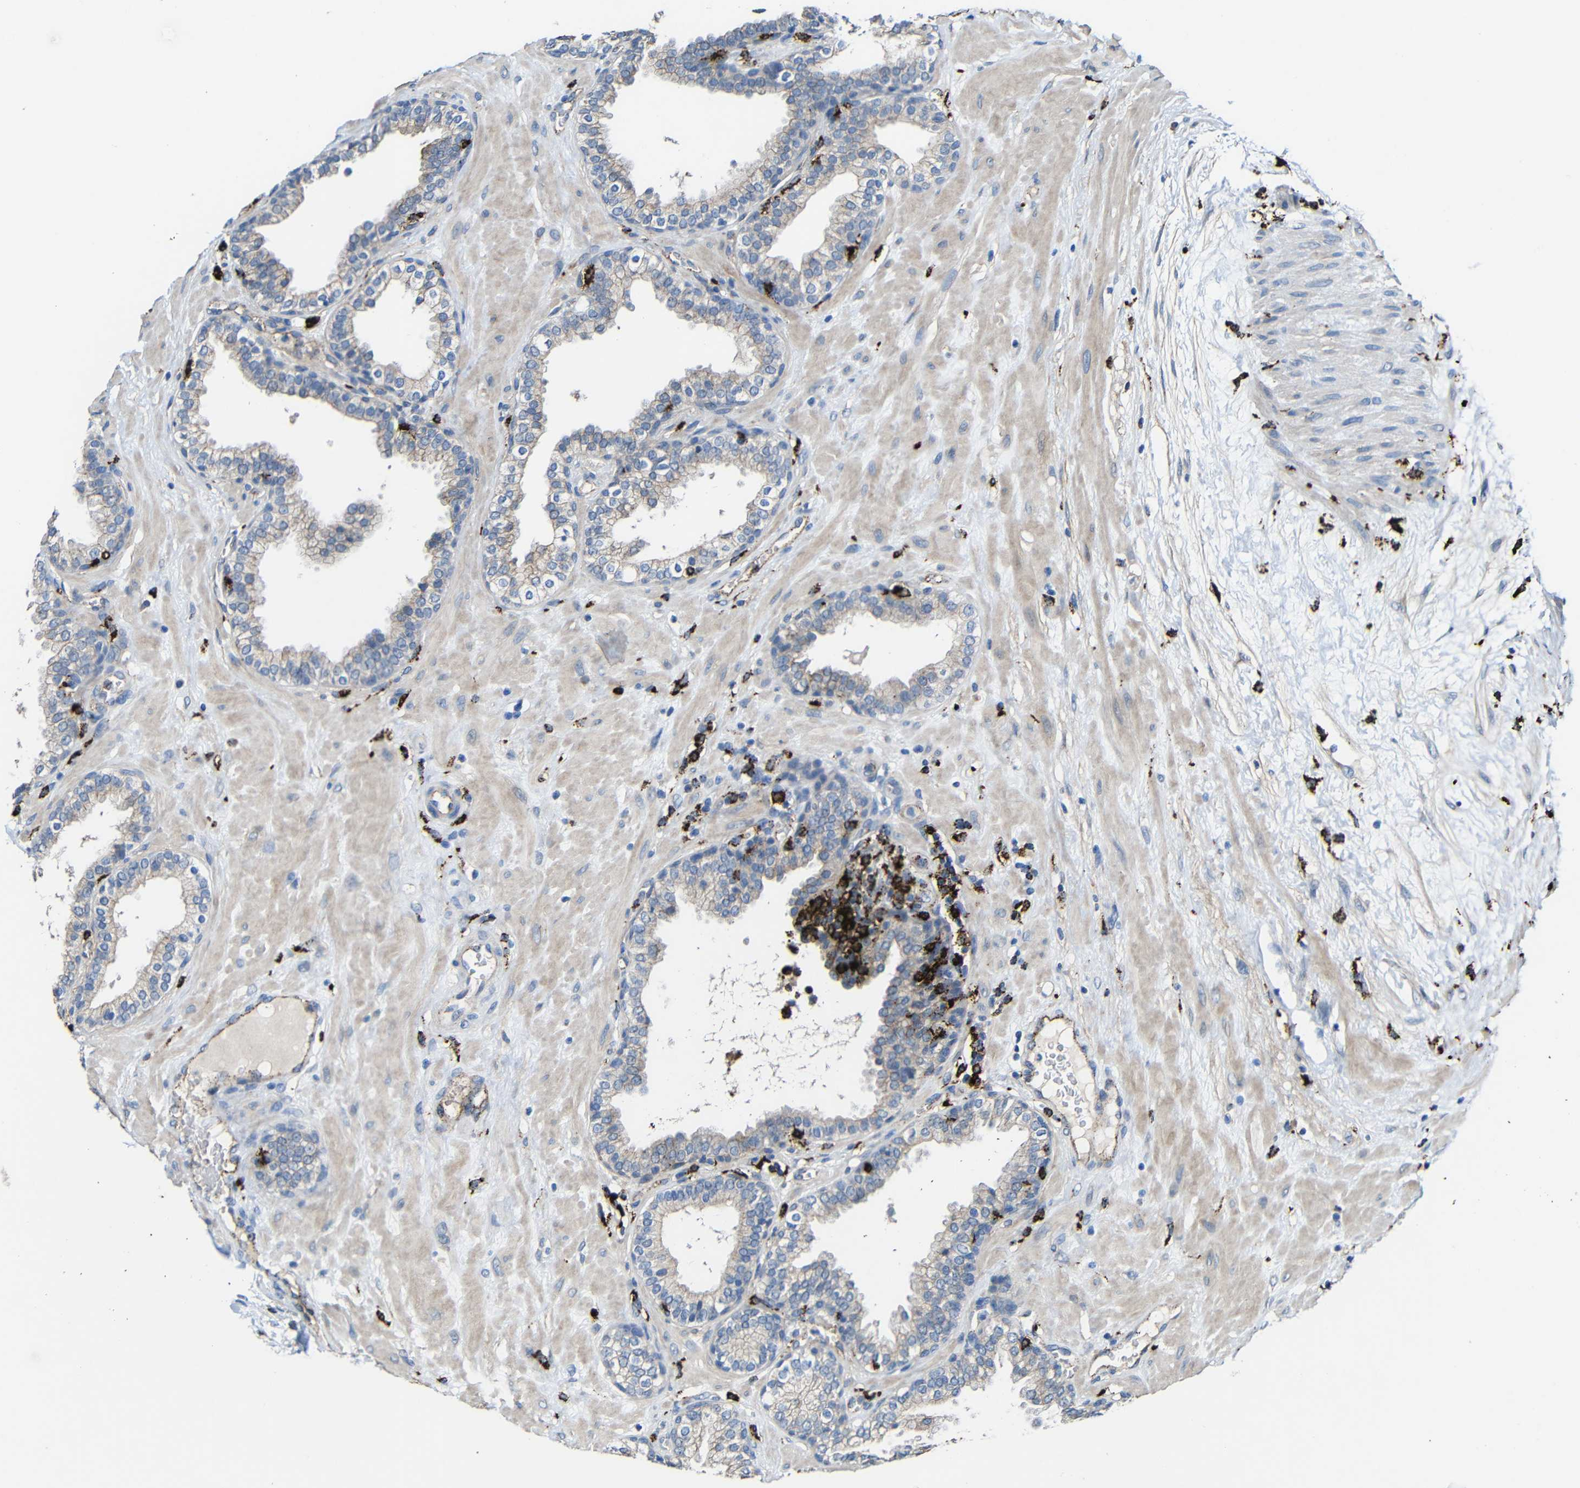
{"staining": {"intensity": "weak", "quantity": "25%-75%", "location": "cytoplasmic/membranous"}, "tissue": "prostate", "cell_type": "Glandular cells", "image_type": "normal", "snomed": [{"axis": "morphology", "description": "Normal tissue, NOS"}, {"axis": "topography", "description": "Prostate"}], "caption": "A histopathology image of prostate stained for a protein exhibits weak cytoplasmic/membranous brown staining in glandular cells. (DAB IHC with brightfield microscopy, high magnification).", "gene": "HLA", "patient": {"sex": "male", "age": 51}}